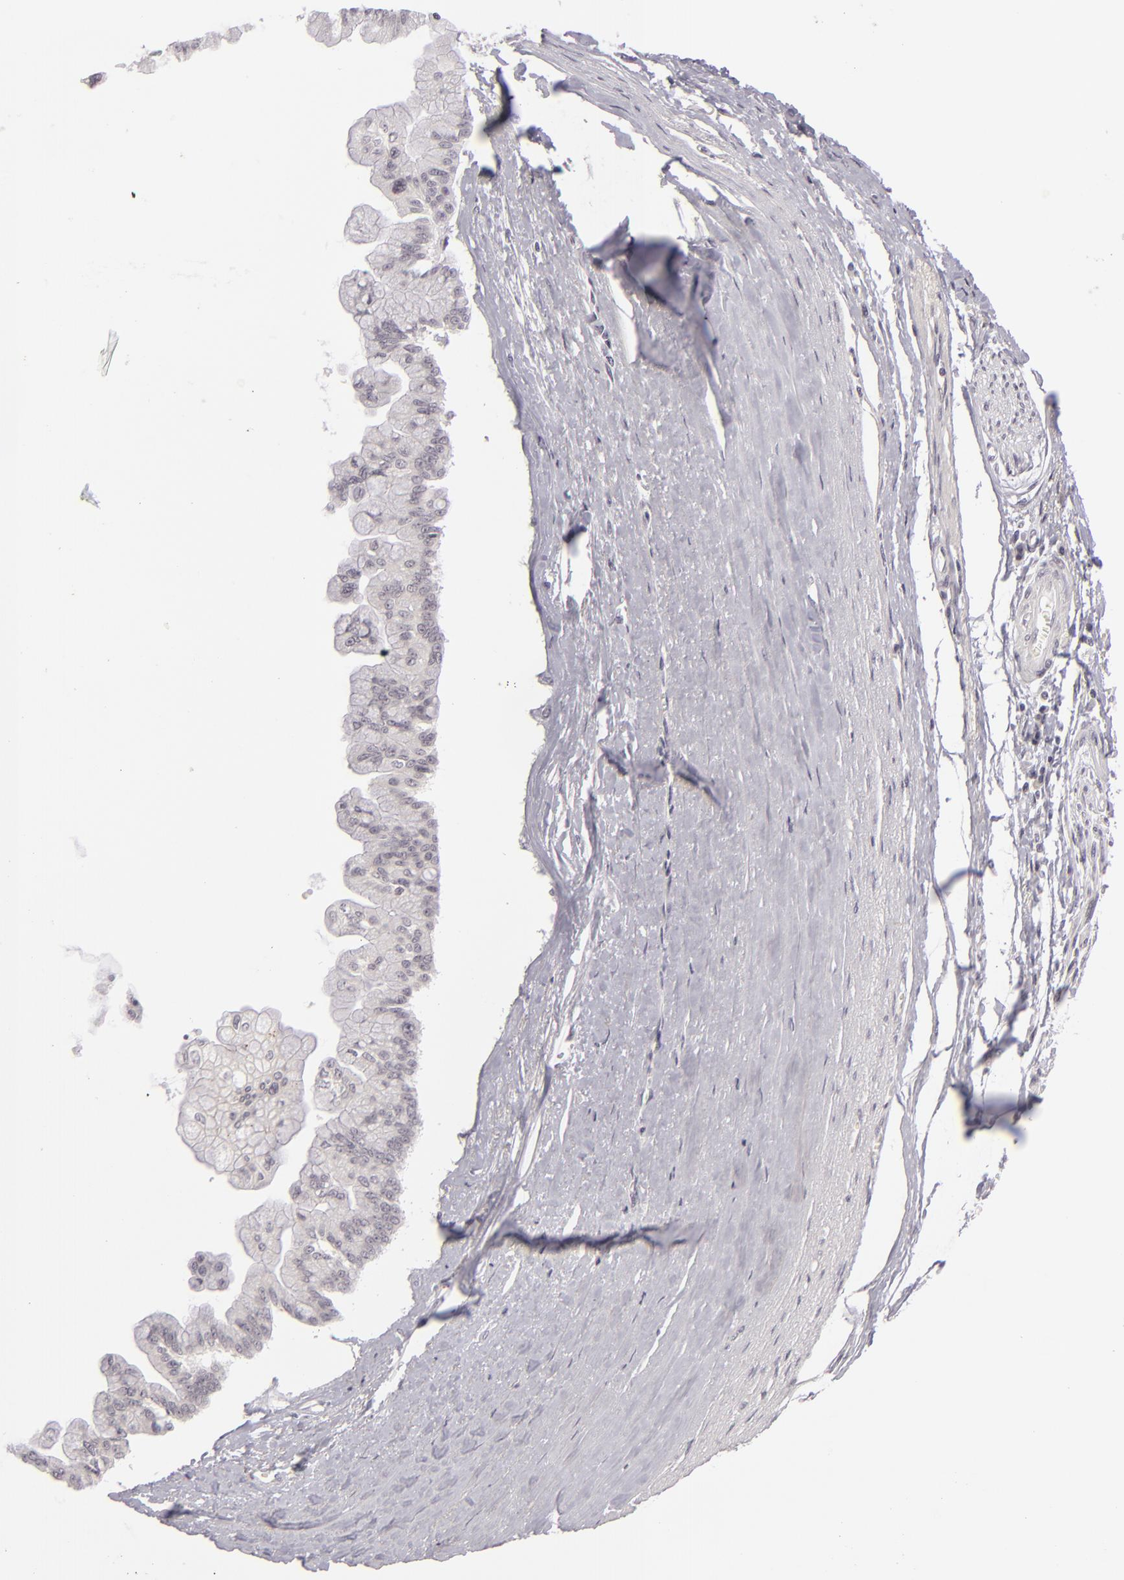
{"staining": {"intensity": "negative", "quantity": "none", "location": "none"}, "tissue": "liver cancer", "cell_type": "Tumor cells", "image_type": "cancer", "snomed": [{"axis": "morphology", "description": "Cholangiocarcinoma"}, {"axis": "topography", "description": "Liver"}], "caption": "Tumor cells are negative for protein expression in human liver cancer. The staining is performed using DAB brown chromogen with nuclei counter-stained in using hematoxylin.", "gene": "DLG3", "patient": {"sex": "female", "age": 79}}